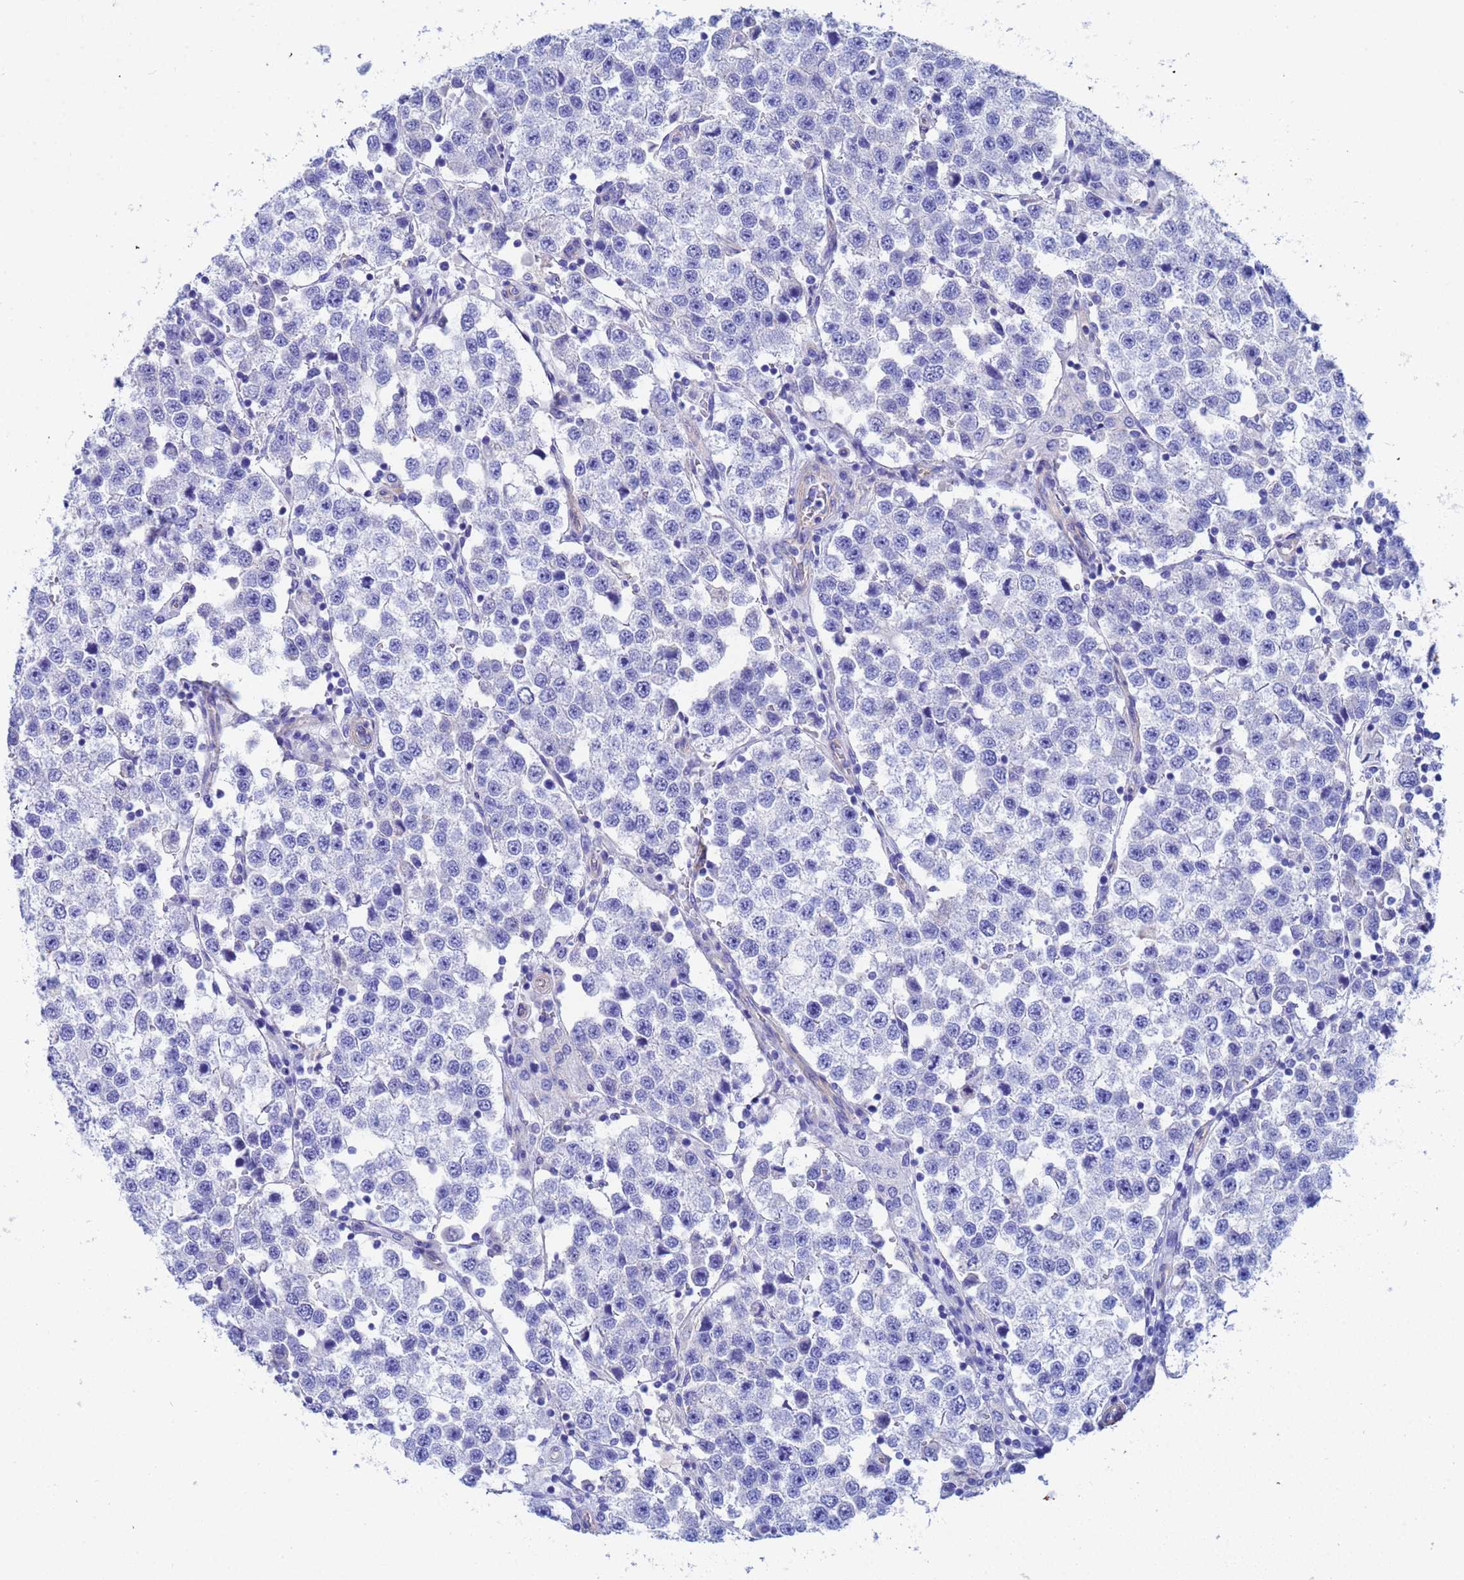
{"staining": {"intensity": "negative", "quantity": "none", "location": "none"}, "tissue": "testis cancer", "cell_type": "Tumor cells", "image_type": "cancer", "snomed": [{"axis": "morphology", "description": "Seminoma, NOS"}, {"axis": "topography", "description": "Testis"}], "caption": "IHC of testis cancer (seminoma) demonstrates no expression in tumor cells. The staining was performed using DAB (3,3'-diaminobenzidine) to visualize the protein expression in brown, while the nuclei were stained in blue with hematoxylin (Magnification: 20x).", "gene": "CST4", "patient": {"sex": "male", "age": 37}}